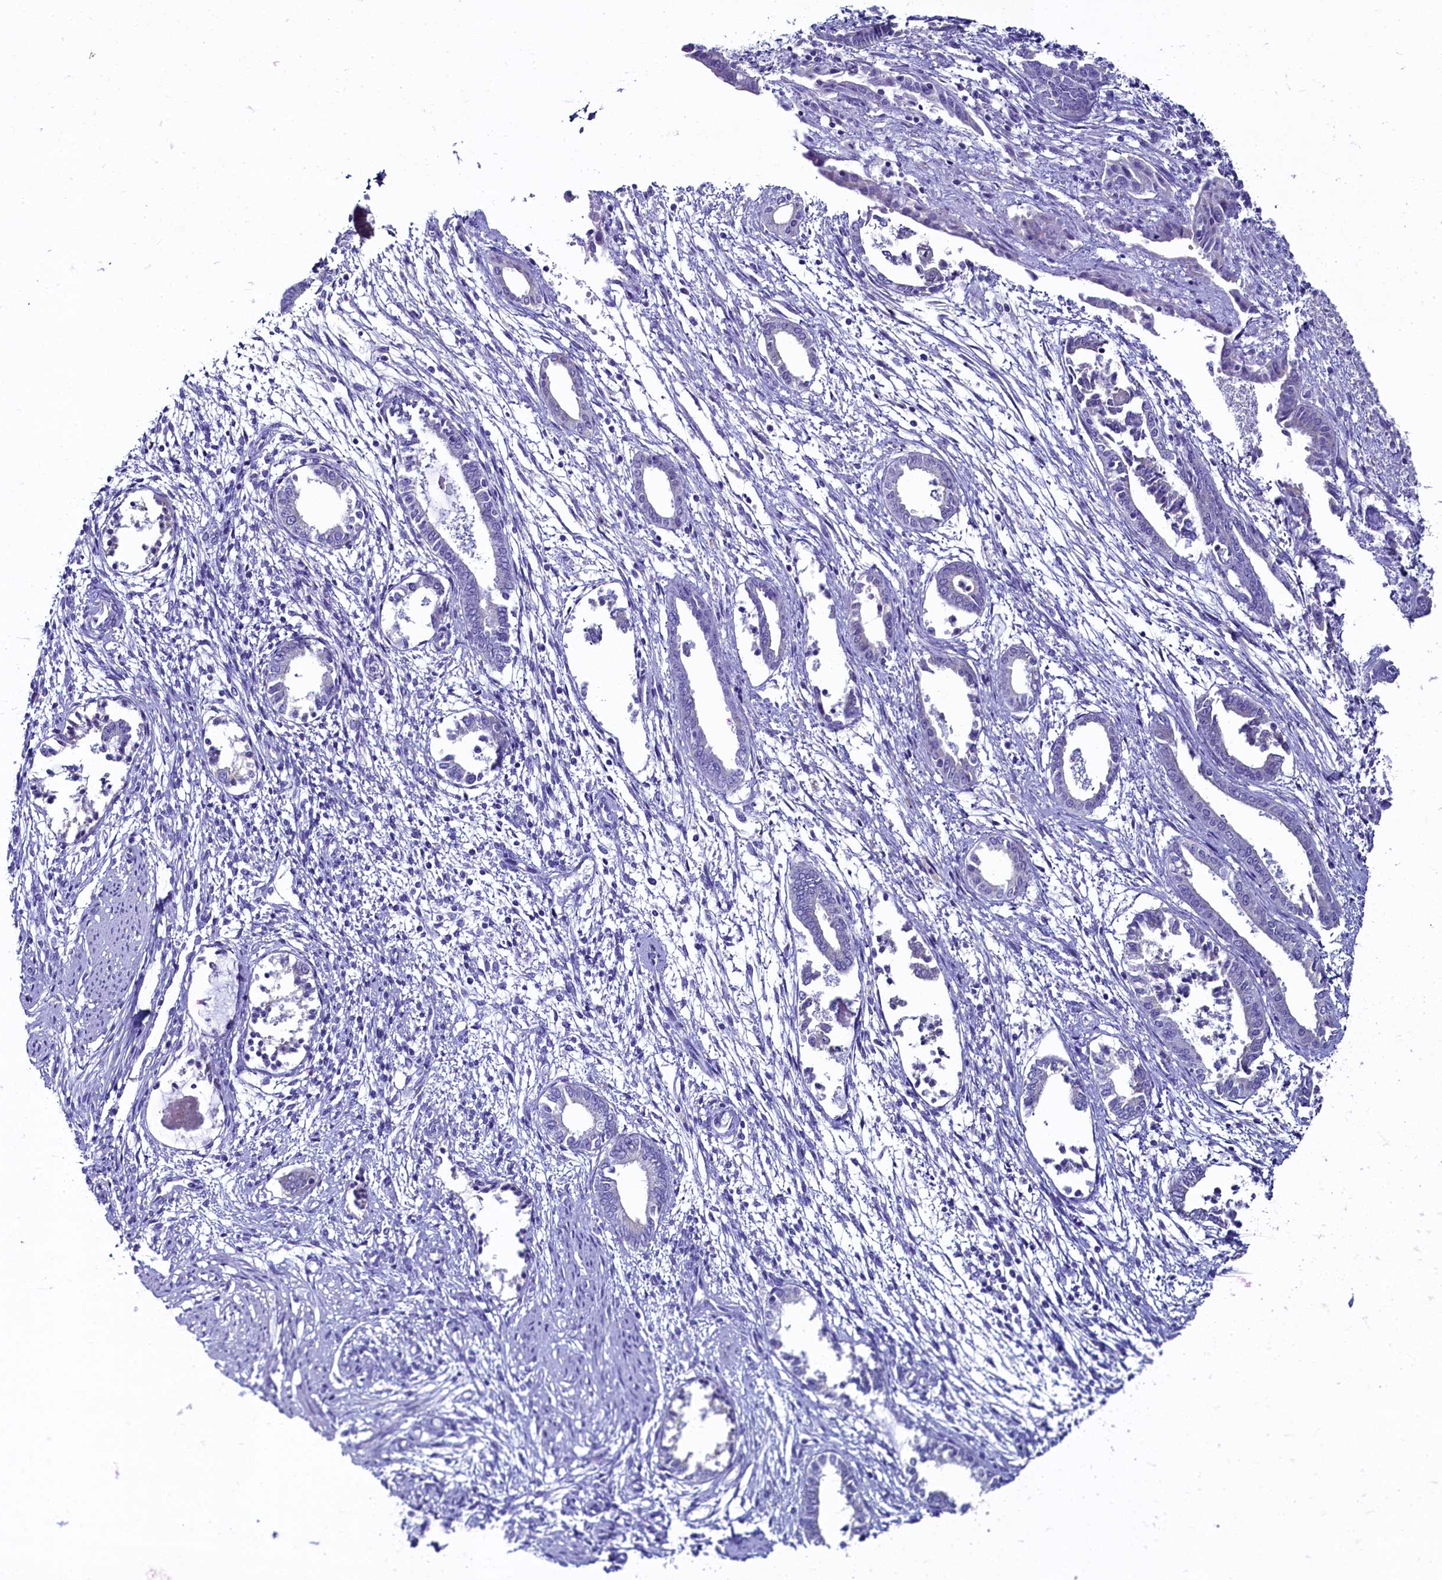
{"staining": {"intensity": "negative", "quantity": "none", "location": "none"}, "tissue": "endometrium", "cell_type": "Cells in endometrial stroma", "image_type": "normal", "snomed": [{"axis": "morphology", "description": "Normal tissue, NOS"}, {"axis": "topography", "description": "Endometrium"}], "caption": "This histopathology image is of normal endometrium stained with immunohistochemistry to label a protein in brown with the nuclei are counter-stained blue. There is no staining in cells in endometrial stroma.", "gene": "SKA3", "patient": {"sex": "female", "age": 56}}